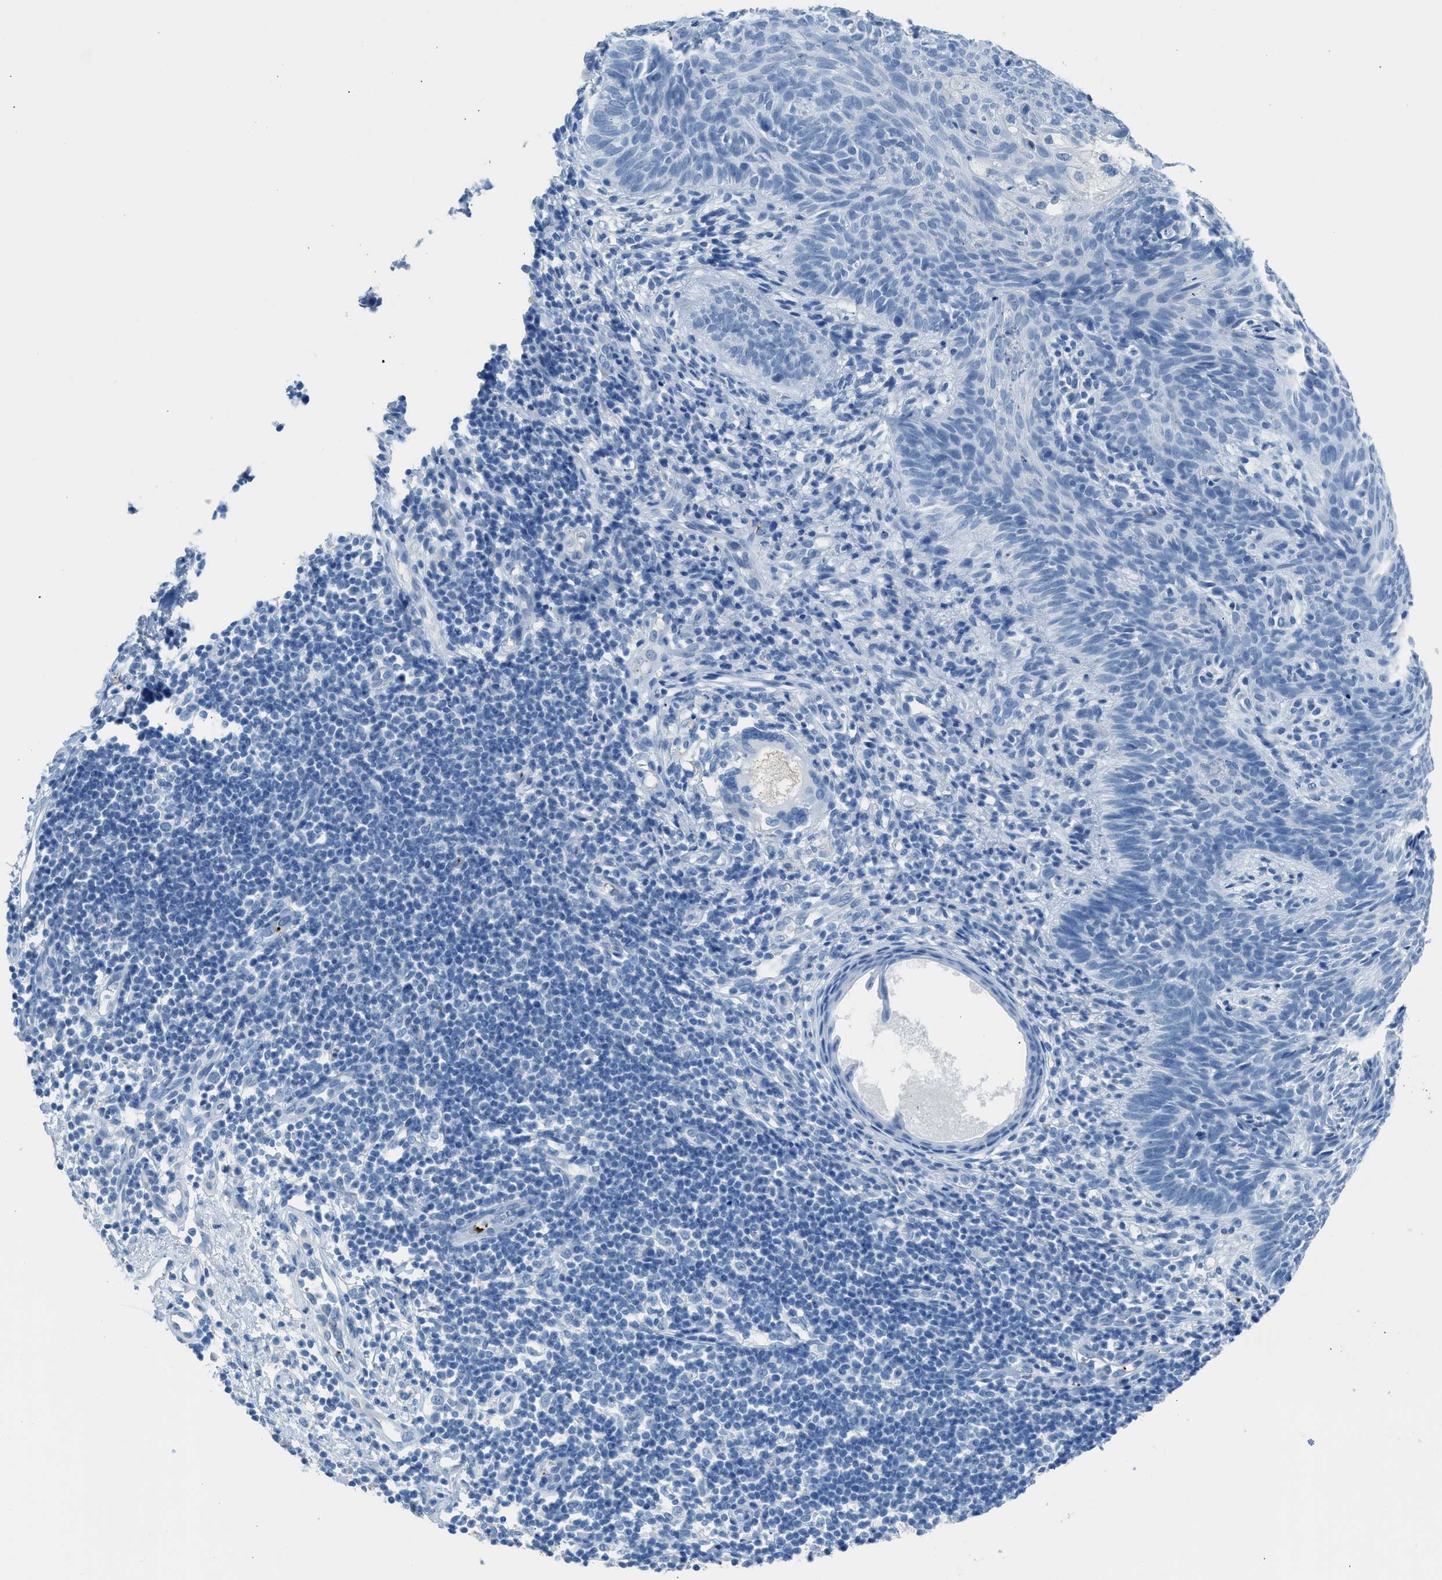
{"staining": {"intensity": "negative", "quantity": "none", "location": "none"}, "tissue": "skin cancer", "cell_type": "Tumor cells", "image_type": "cancer", "snomed": [{"axis": "morphology", "description": "Basal cell carcinoma"}, {"axis": "topography", "description": "Skin"}], "caption": "High magnification brightfield microscopy of skin basal cell carcinoma stained with DAB (3,3'-diaminobenzidine) (brown) and counterstained with hematoxylin (blue): tumor cells show no significant positivity.", "gene": "FAIM2", "patient": {"sex": "male", "age": 60}}